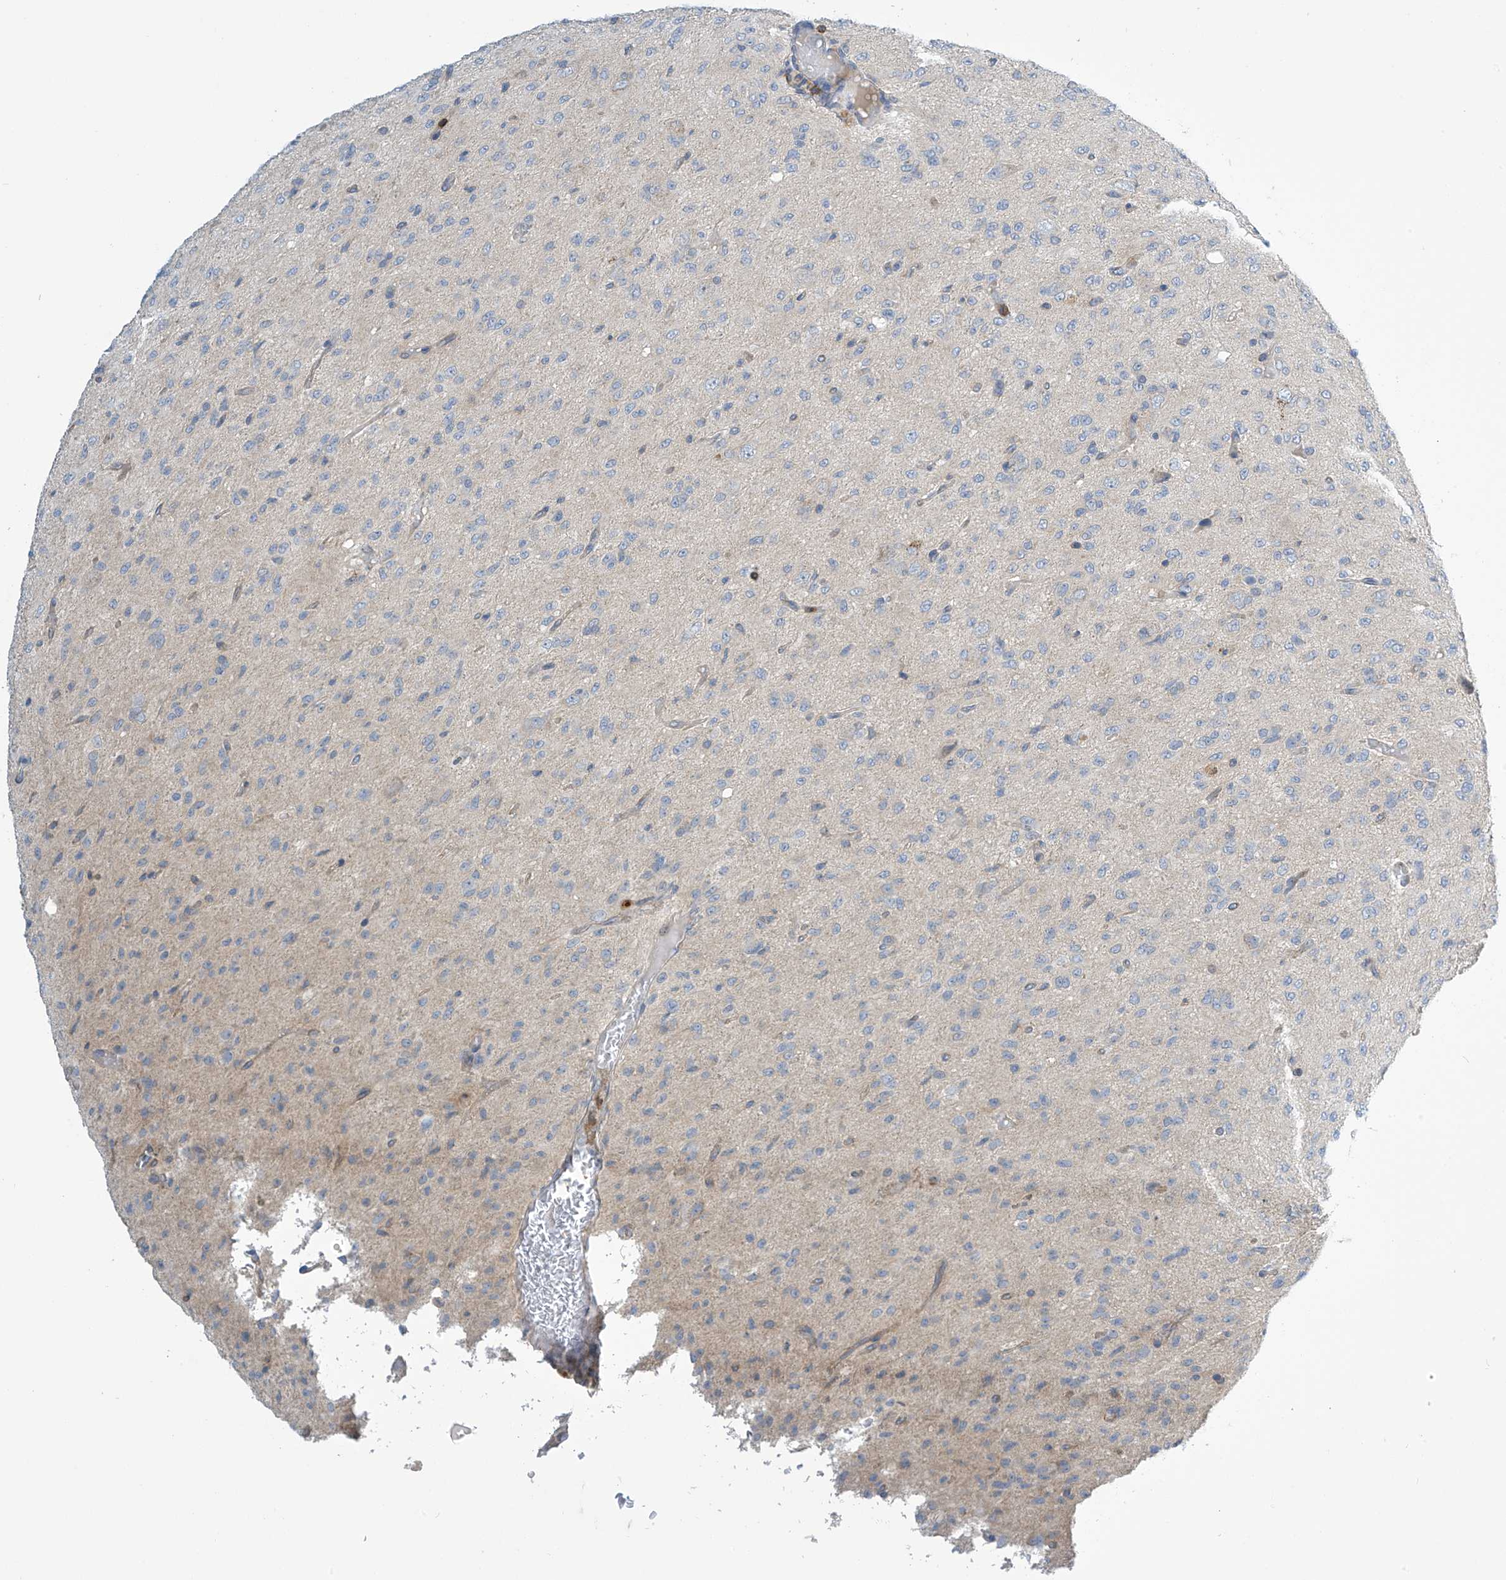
{"staining": {"intensity": "negative", "quantity": "none", "location": "none"}, "tissue": "glioma", "cell_type": "Tumor cells", "image_type": "cancer", "snomed": [{"axis": "morphology", "description": "Glioma, malignant, High grade"}, {"axis": "topography", "description": "Brain"}], "caption": "DAB immunohistochemical staining of human glioma exhibits no significant expression in tumor cells. (DAB immunohistochemistry (IHC) with hematoxylin counter stain).", "gene": "IBA57", "patient": {"sex": "female", "age": 59}}